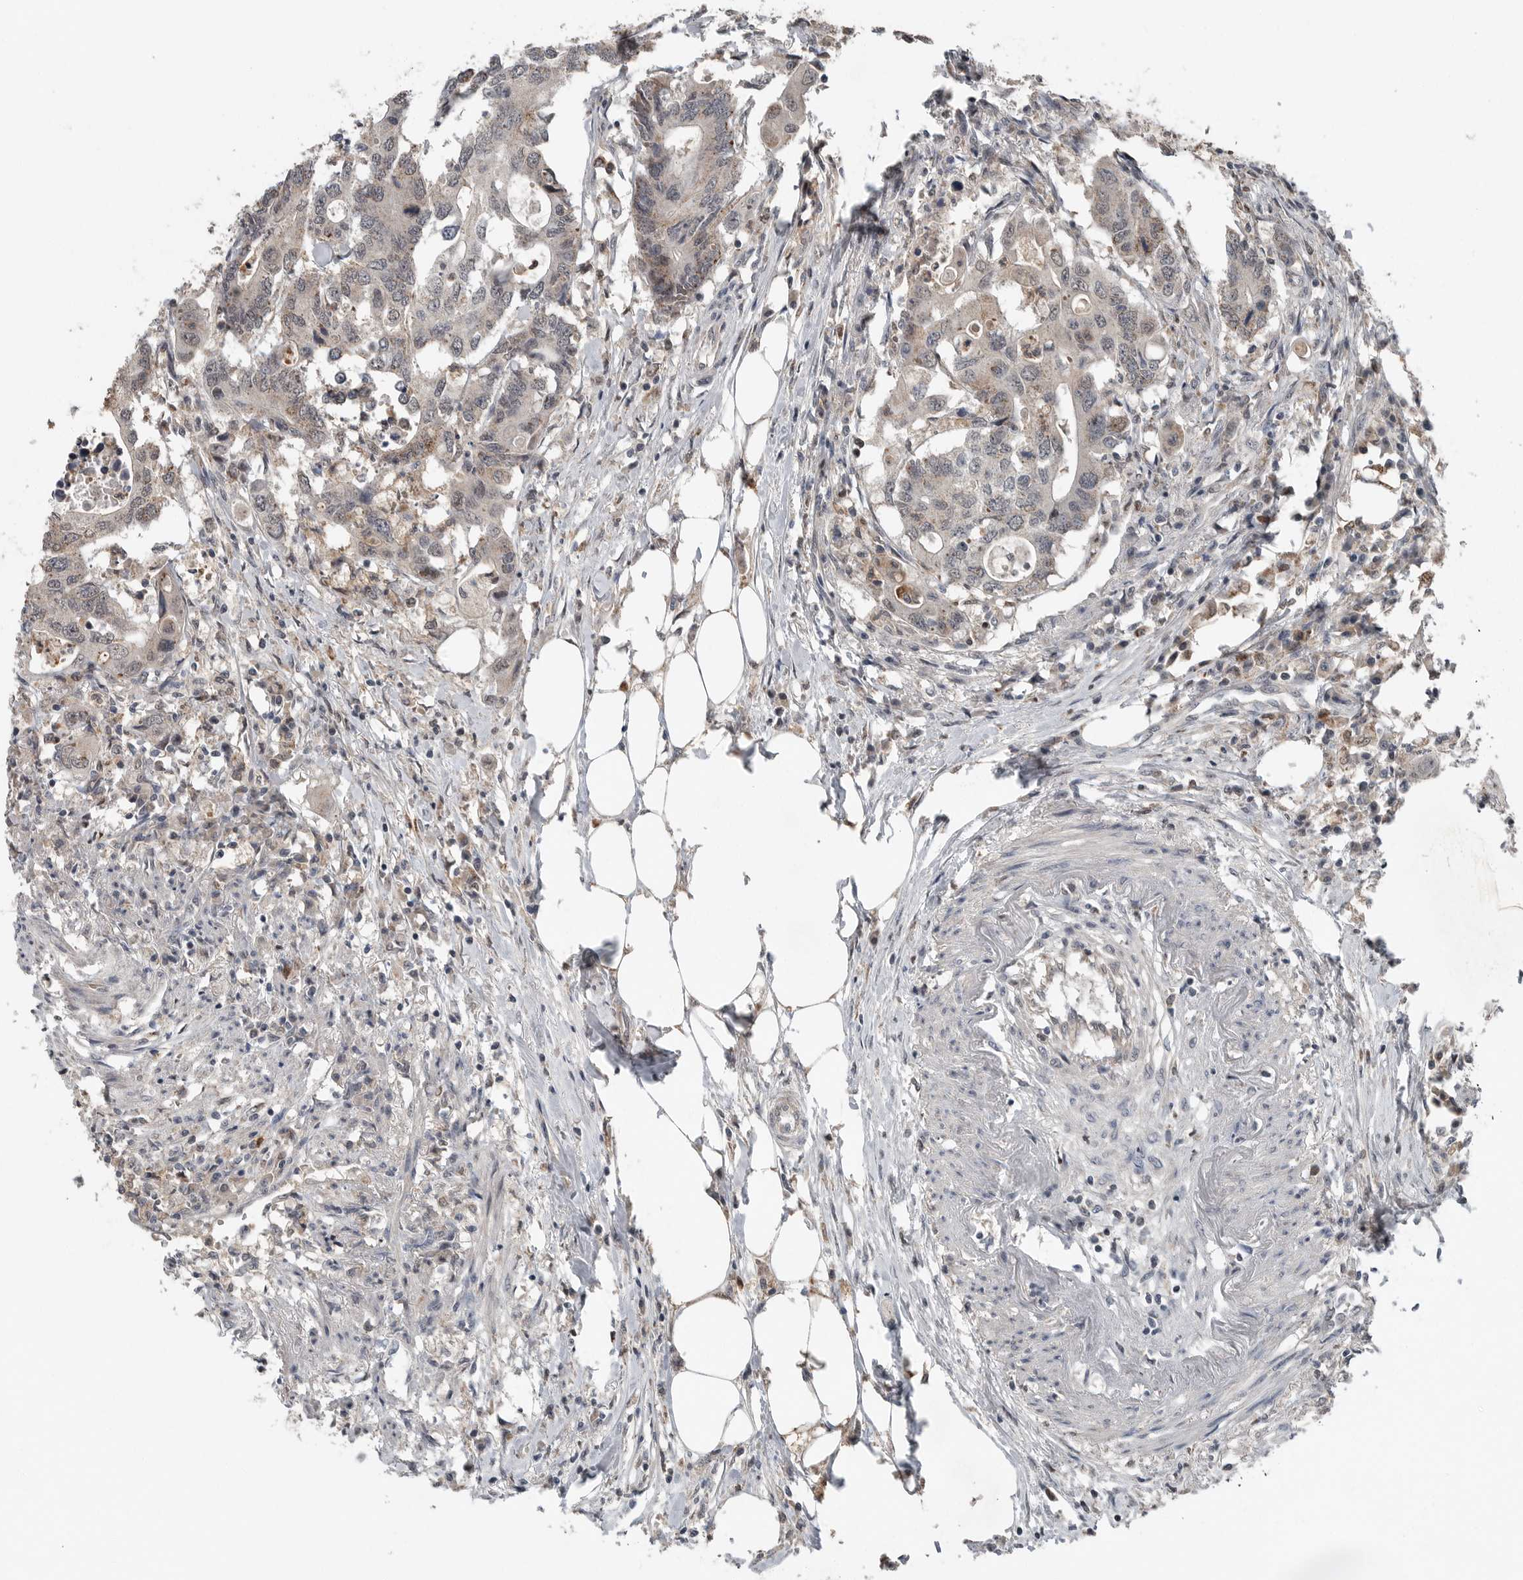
{"staining": {"intensity": "weak", "quantity": "<25%", "location": "cytoplasmic/membranous"}, "tissue": "colorectal cancer", "cell_type": "Tumor cells", "image_type": "cancer", "snomed": [{"axis": "morphology", "description": "Adenocarcinoma, NOS"}, {"axis": "topography", "description": "Colon"}], "caption": "The histopathology image exhibits no staining of tumor cells in colorectal adenocarcinoma.", "gene": "SCP2", "patient": {"sex": "male", "age": 71}}